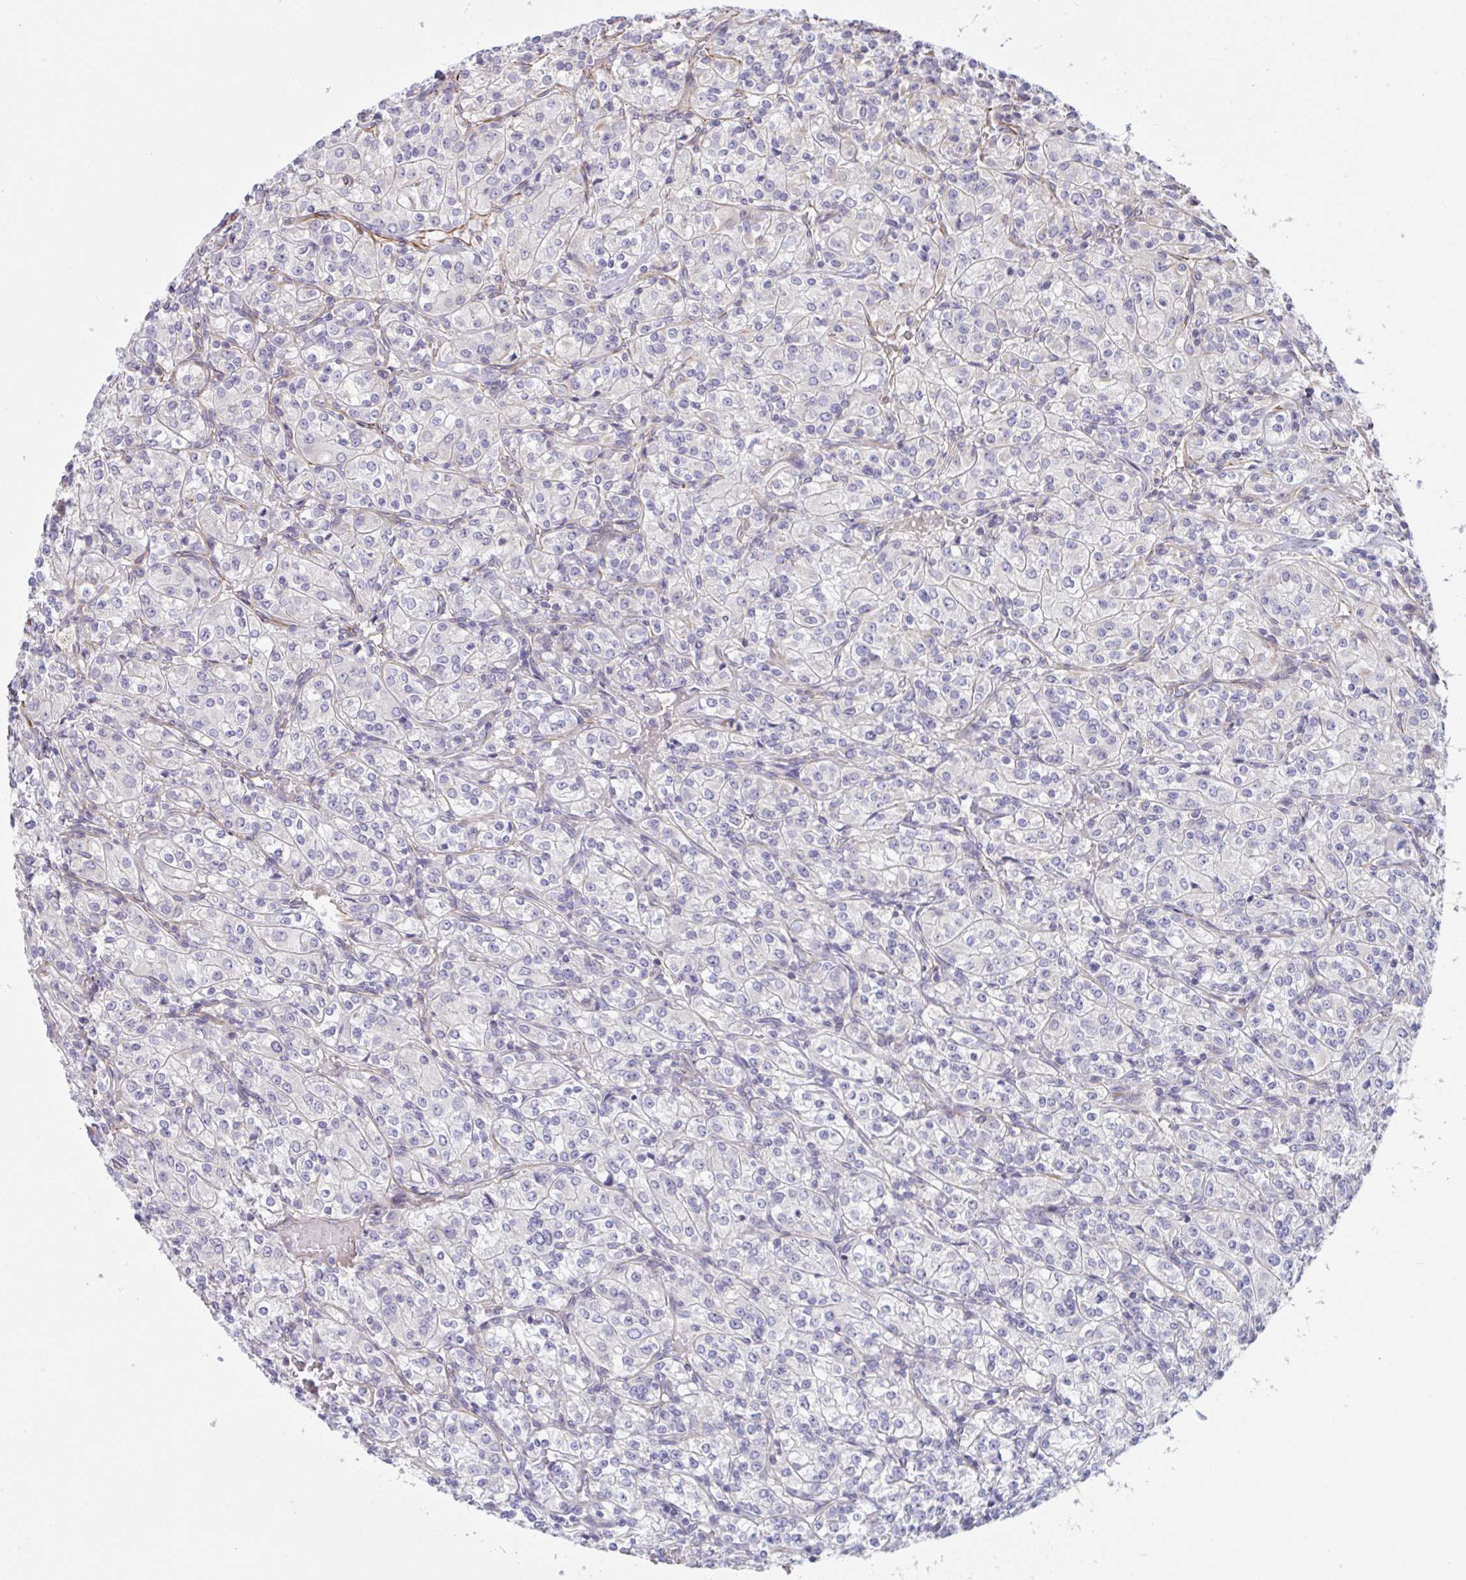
{"staining": {"intensity": "weak", "quantity": "<25%", "location": "cytoplasmic/membranous"}, "tissue": "renal cancer", "cell_type": "Tumor cells", "image_type": "cancer", "snomed": [{"axis": "morphology", "description": "Adenocarcinoma, NOS"}, {"axis": "topography", "description": "Kidney"}], "caption": "An immunohistochemistry image of renal cancer is shown. There is no staining in tumor cells of renal cancer.", "gene": "DCBLD1", "patient": {"sex": "male", "age": 77}}